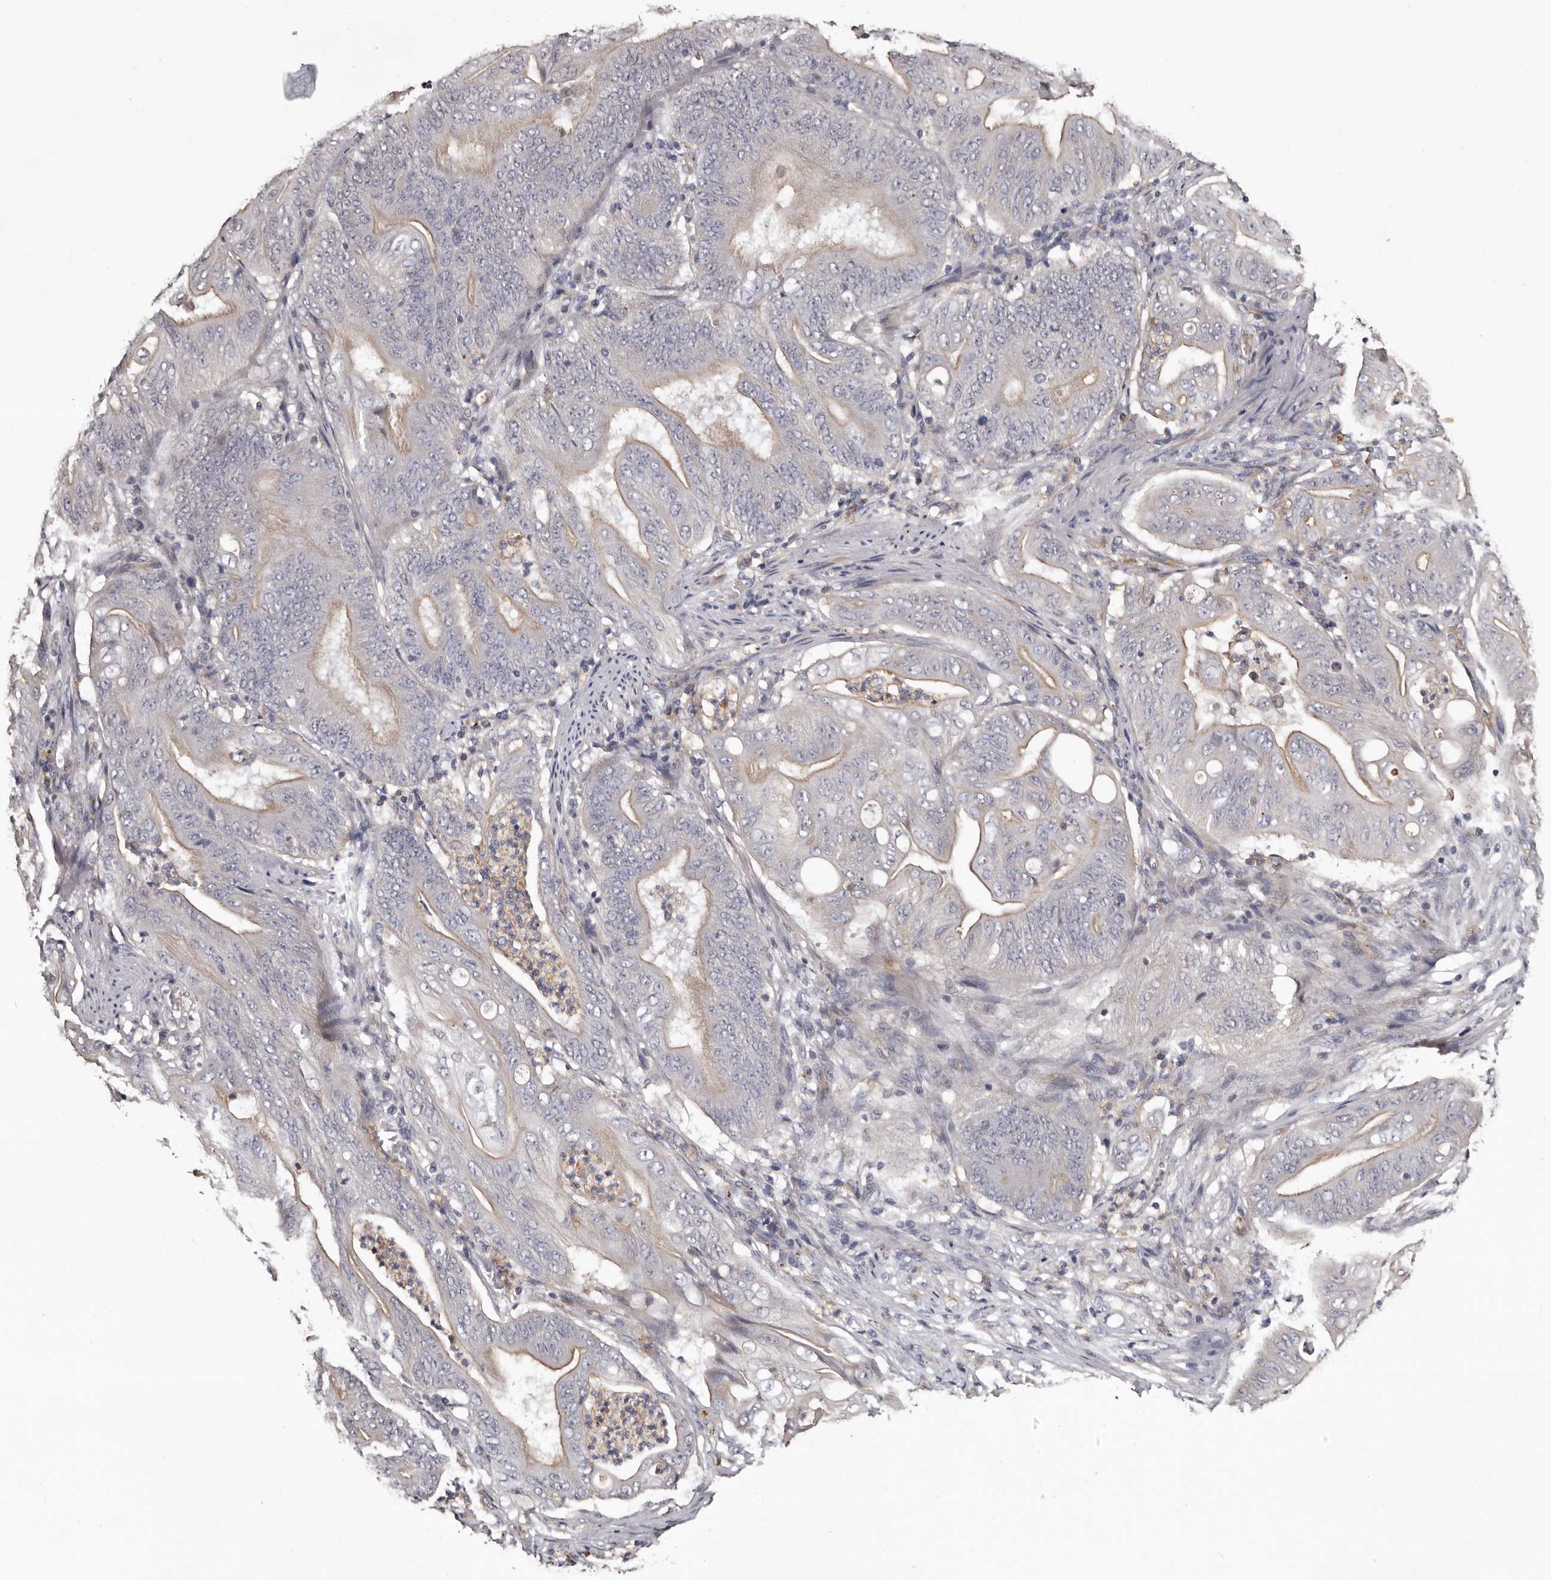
{"staining": {"intensity": "weak", "quantity": "25%-75%", "location": "cytoplasmic/membranous"}, "tissue": "stomach cancer", "cell_type": "Tumor cells", "image_type": "cancer", "snomed": [{"axis": "morphology", "description": "Adenocarcinoma, NOS"}, {"axis": "topography", "description": "Stomach"}], "caption": "An IHC image of neoplastic tissue is shown. Protein staining in brown shows weak cytoplasmic/membranous positivity in stomach cancer (adenocarcinoma) within tumor cells. (Brightfield microscopy of DAB IHC at high magnification).", "gene": "SLC10A4", "patient": {"sex": "female", "age": 73}}